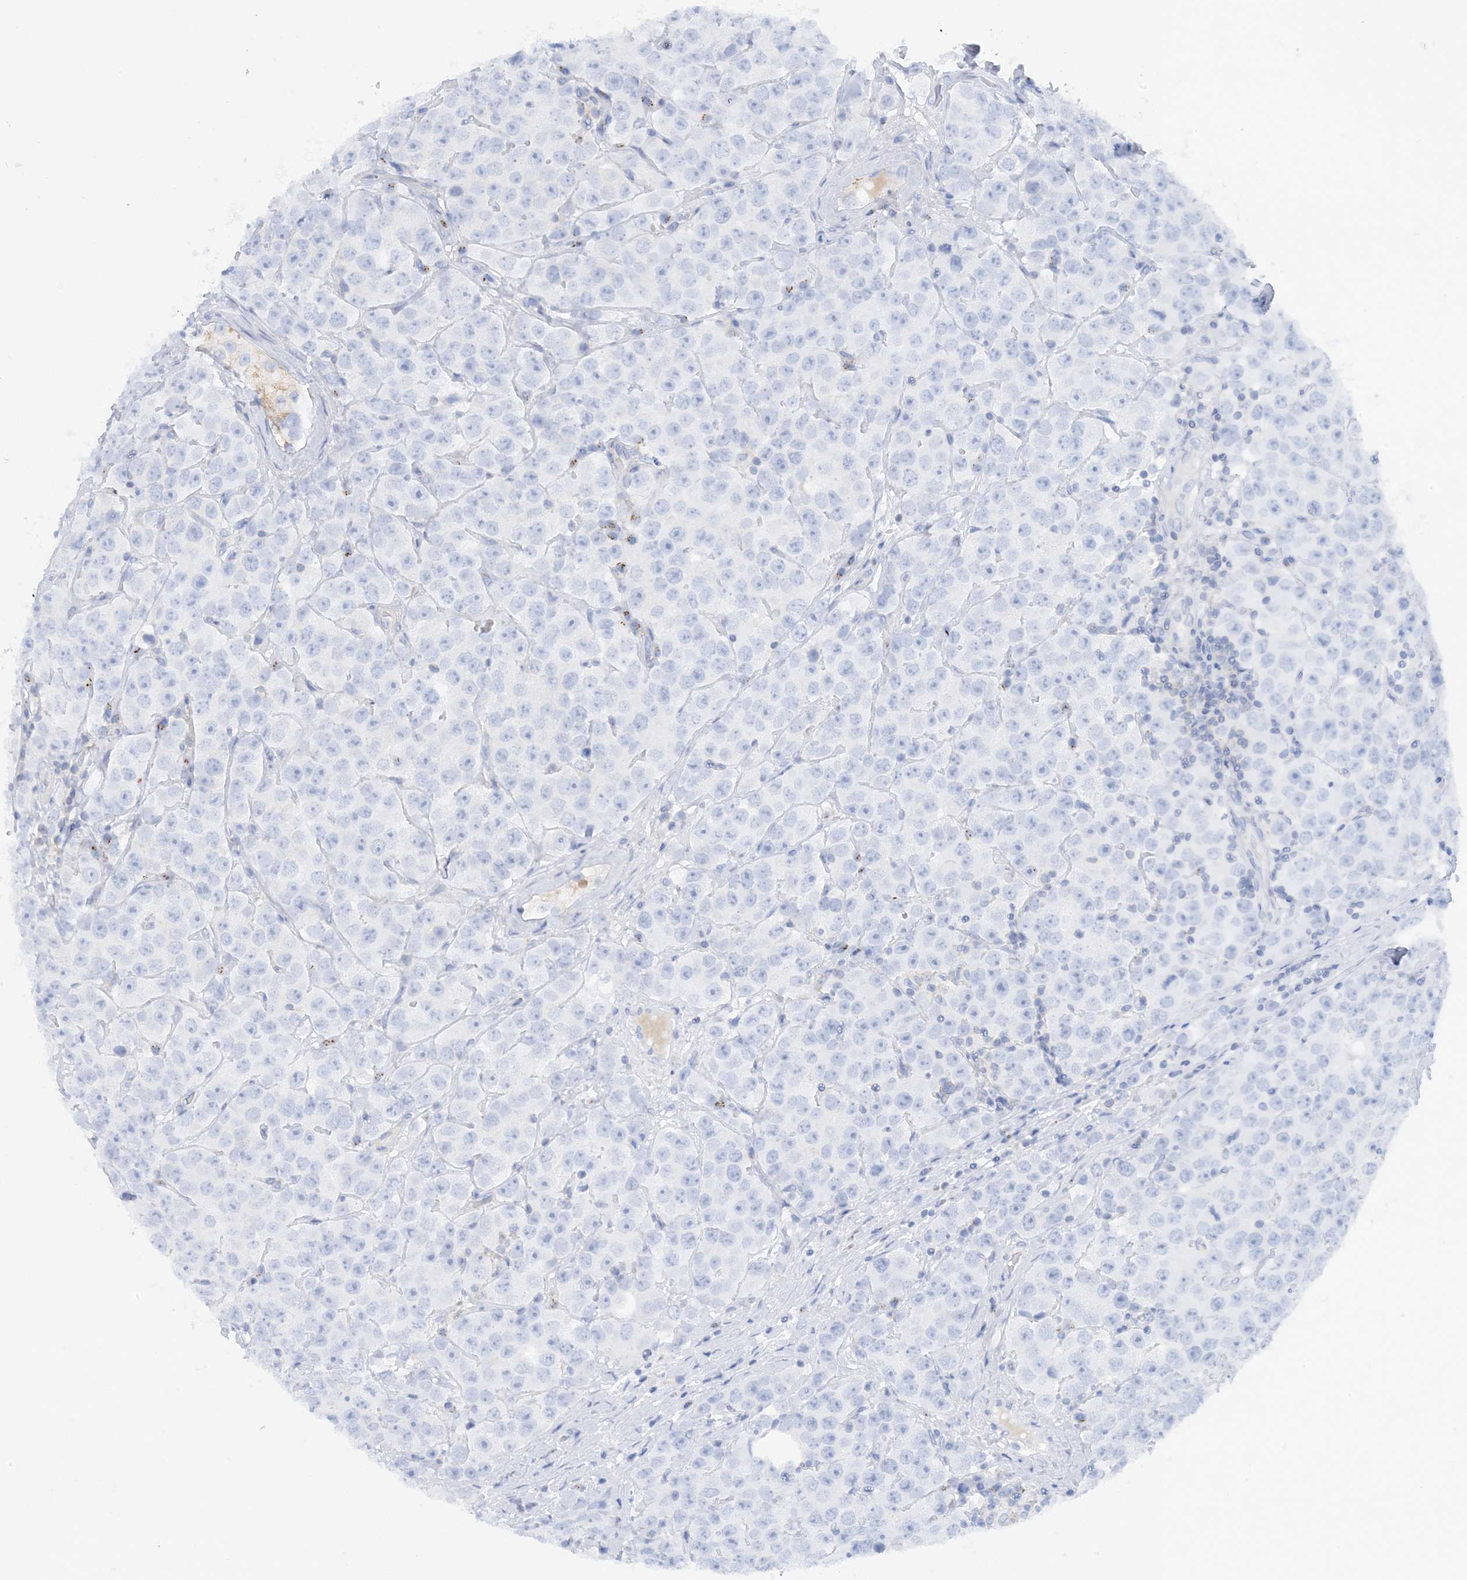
{"staining": {"intensity": "negative", "quantity": "none", "location": "none"}, "tissue": "testis cancer", "cell_type": "Tumor cells", "image_type": "cancer", "snomed": [{"axis": "morphology", "description": "Seminoma, NOS"}, {"axis": "topography", "description": "Testis"}], "caption": "Tumor cells are negative for brown protein staining in testis seminoma.", "gene": "CALHM5", "patient": {"sex": "male", "age": 28}}